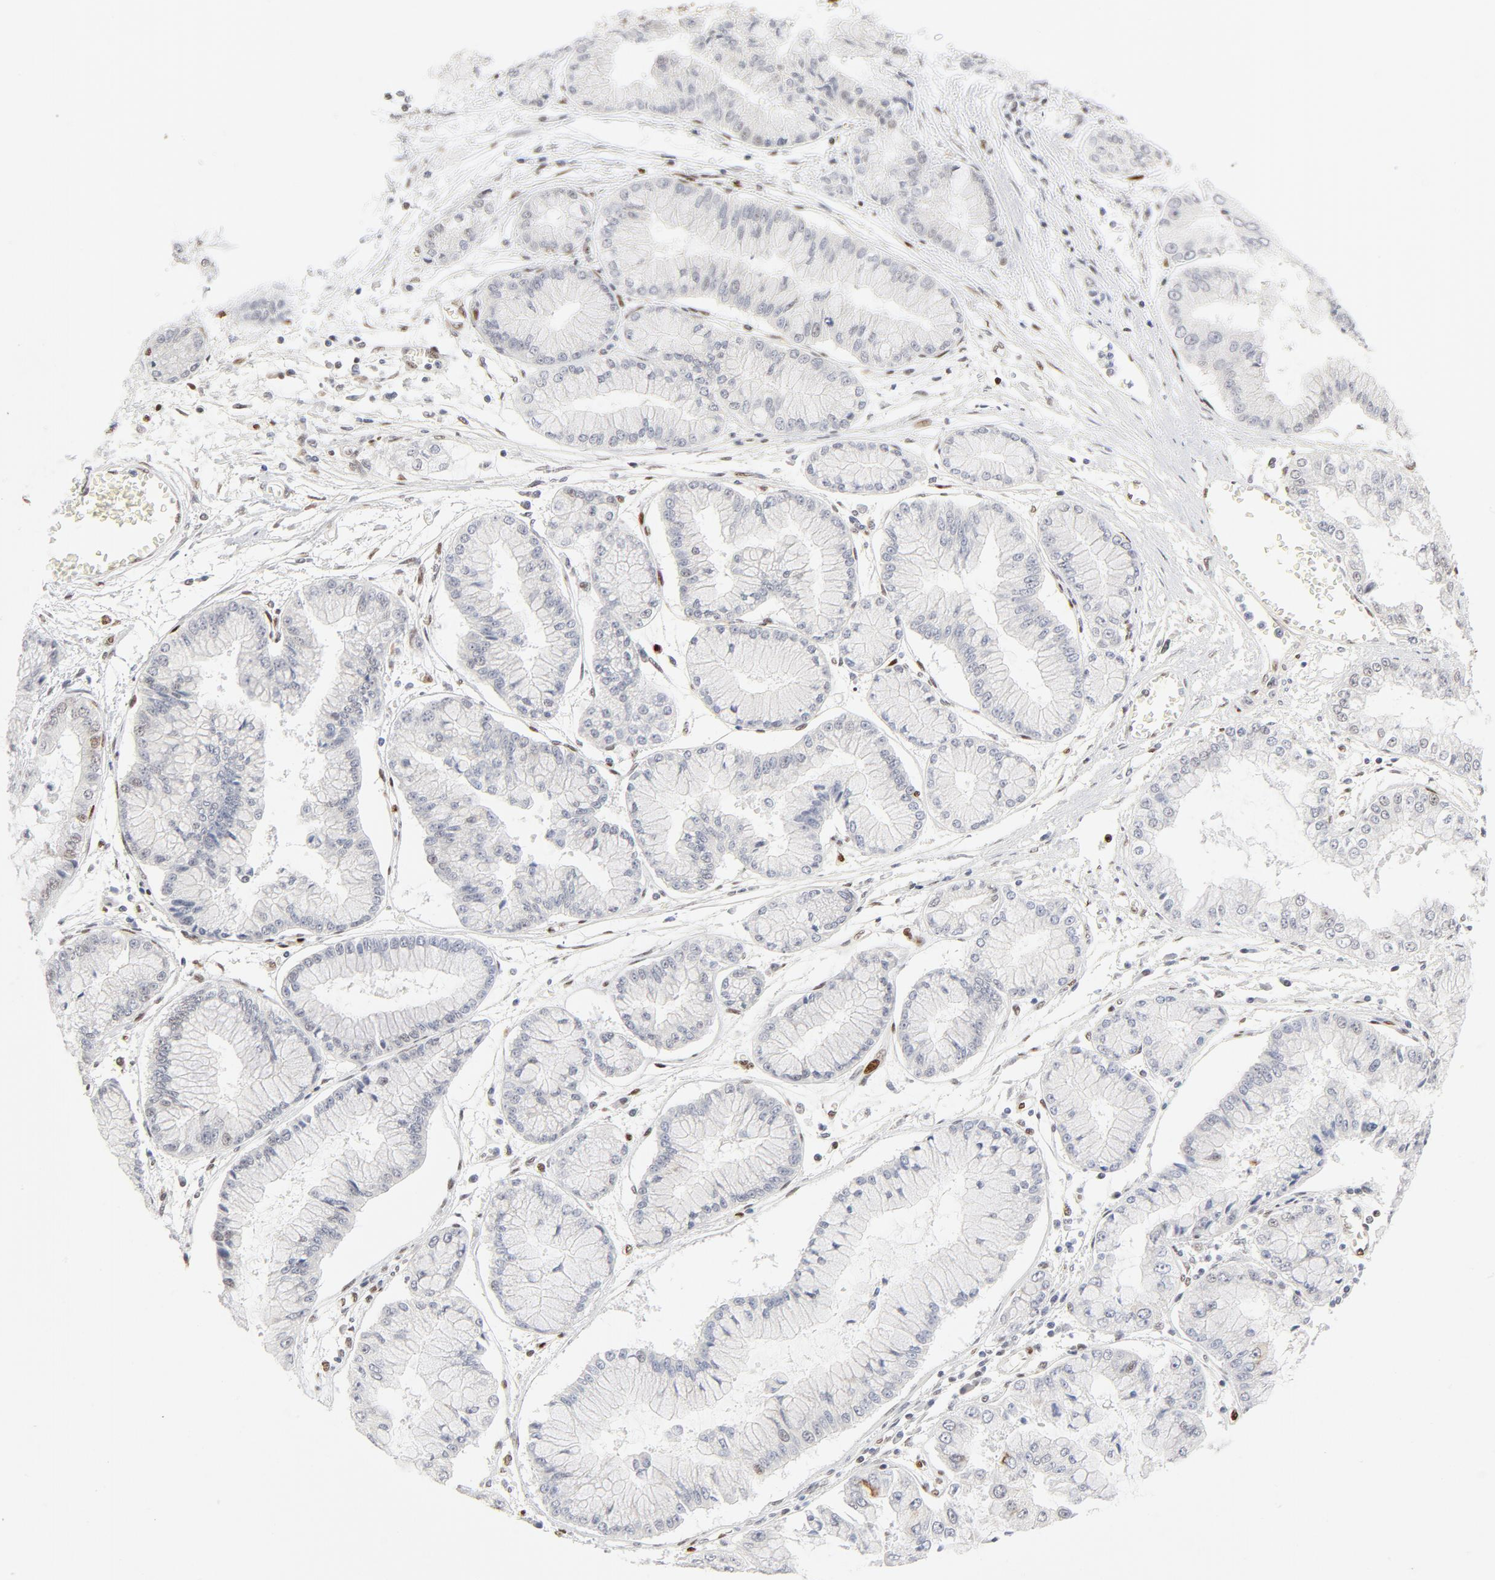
{"staining": {"intensity": "negative", "quantity": "none", "location": "none"}, "tissue": "liver cancer", "cell_type": "Tumor cells", "image_type": "cancer", "snomed": [{"axis": "morphology", "description": "Cholangiocarcinoma"}, {"axis": "topography", "description": "Liver"}], "caption": "The histopathology image displays no staining of tumor cells in cholangiocarcinoma (liver).", "gene": "MEF2A", "patient": {"sex": "female", "age": 79}}